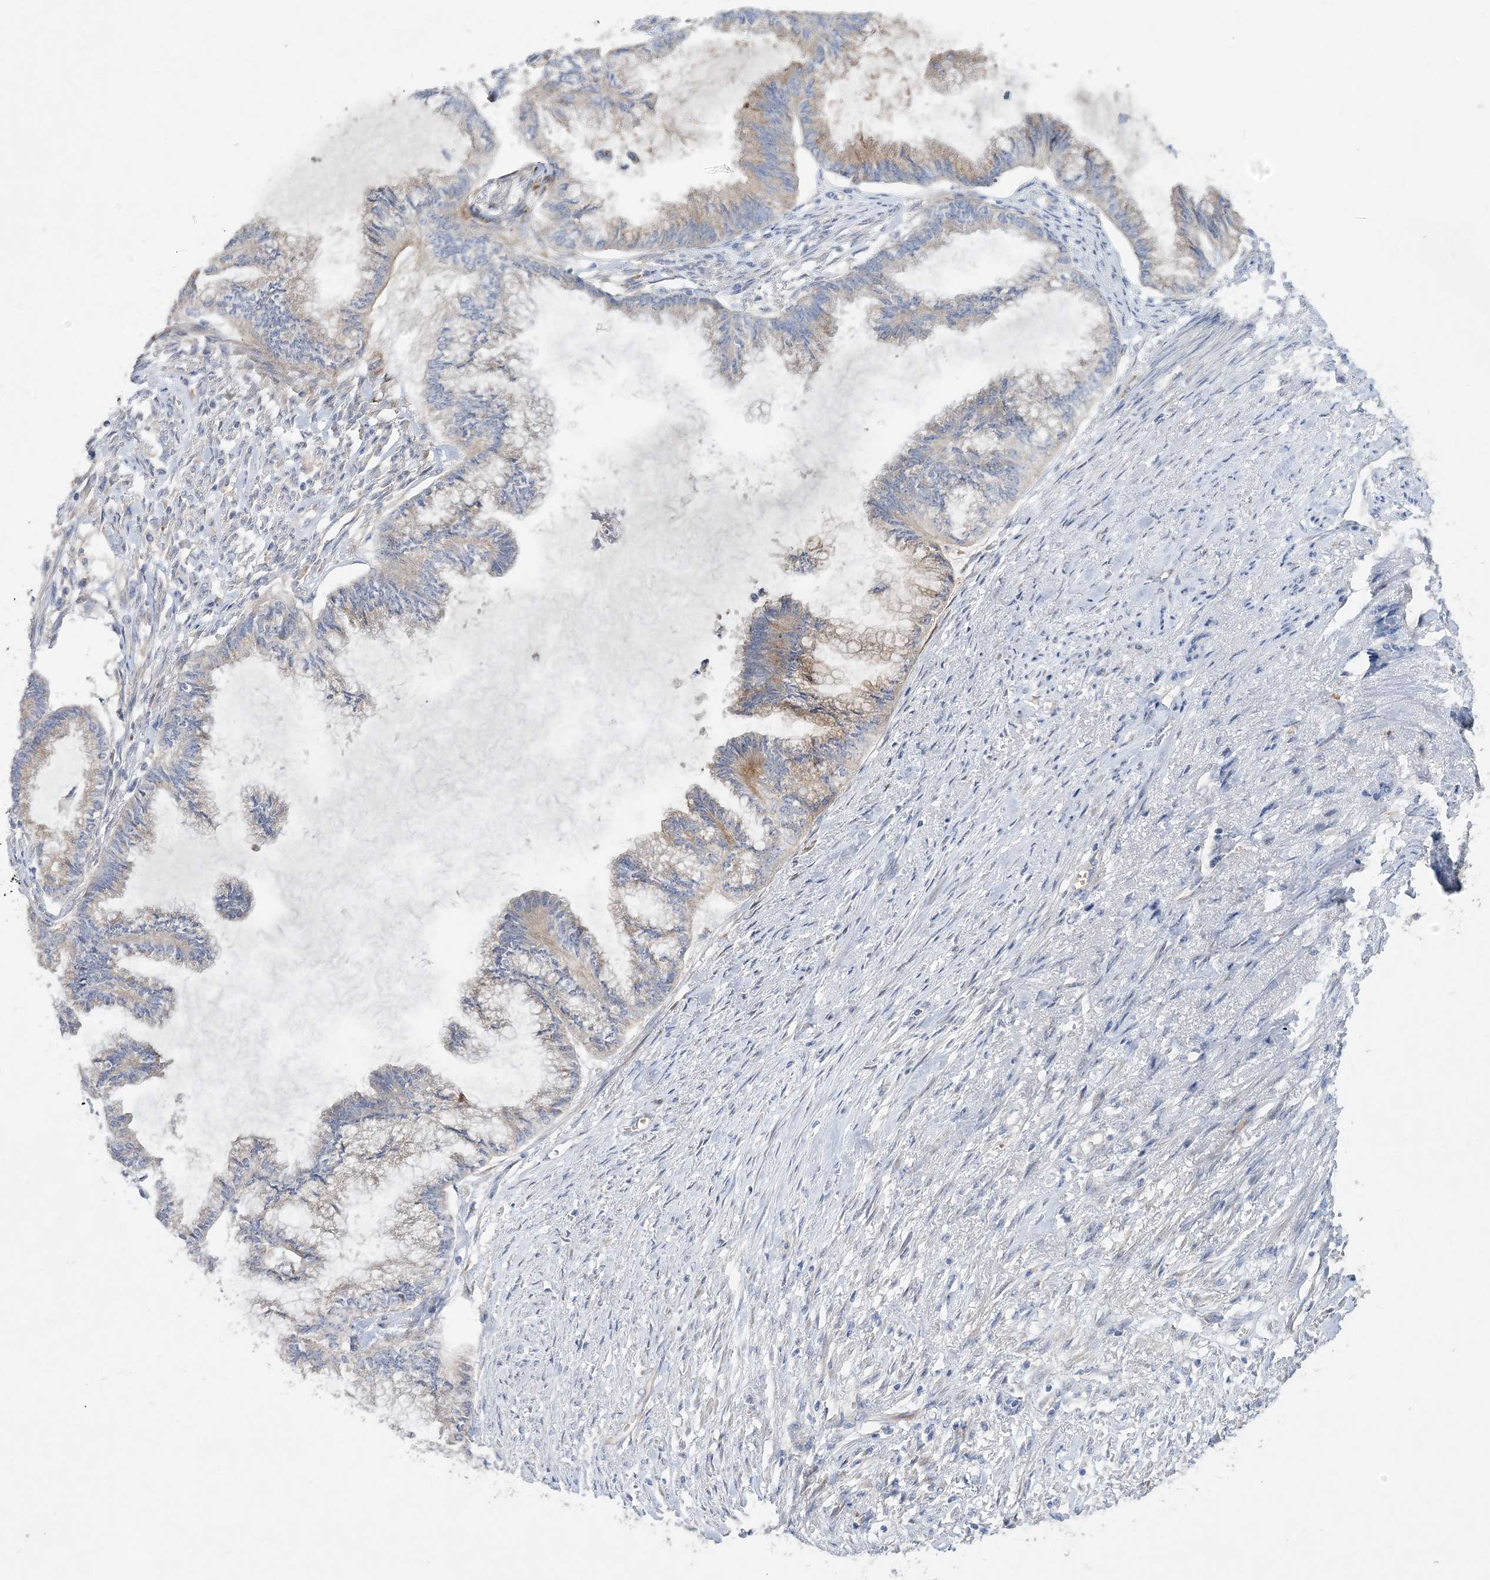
{"staining": {"intensity": "weak", "quantity": "<25%", "location": "cytoplasmic/membranous"}, "tissue": "endometrial cancer", "cell_type": "Tumor cells", "image_type": "cancer", "snomed": [{"axis": "morphology", "description": "Adenocarcinoma, NOS"}, {"axis": "topography", "description": "Endometrium"}], "caption": "An image of human endometrial adenocarcinoma is negative for staining in tumor cells.", "gene": "TRAPPC13", "patient": {"sex": "female", "age": 86}}